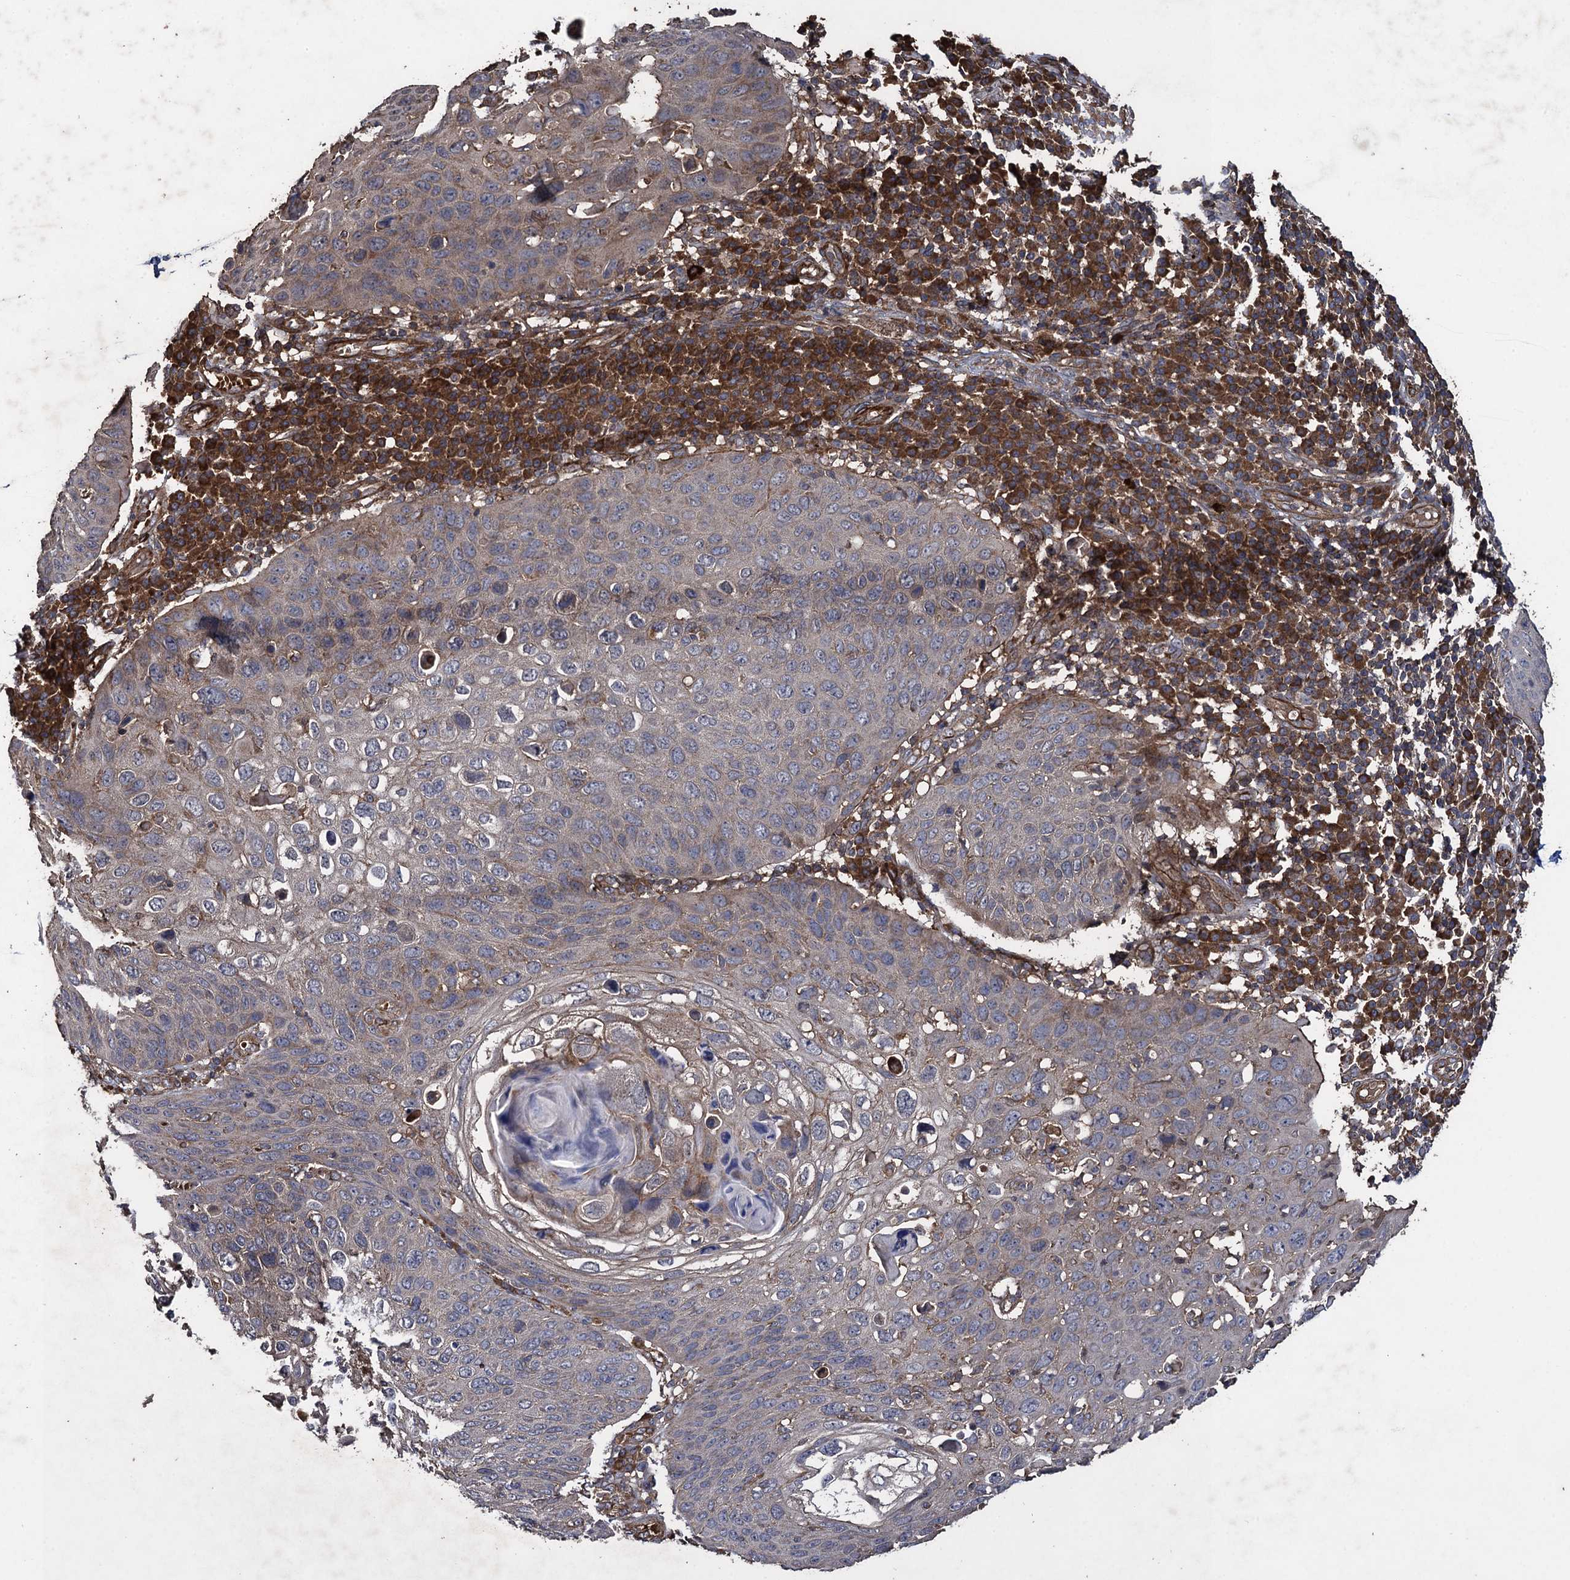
{"staining": {"intensity": "weak", "quantity": "<25%", "location": "cytoplasmic/membranous"}, "tissue": "skin cancer", "cell_type": "Tumor cells", "image_type": "cancer", "snomed": [{"axis": "morphology", "description": "Squamous cell carcinoma, NOS"}, {"axis": "topography", "description": "Skin"}], "caption": "IHC image of neoplastic tissue: skin cancer (squamous cell carcinoma) stained with DAB (3,3'-diaminobenzidine) shows no significant protein expression in tumor cells. (DAB (3,3'-diaminobenzidine) immunohistochemistry visualized using brightfield microscopy, high magnification).", "gene": "TXNDC11", "patient": {"sex": "female", "age": 90}}